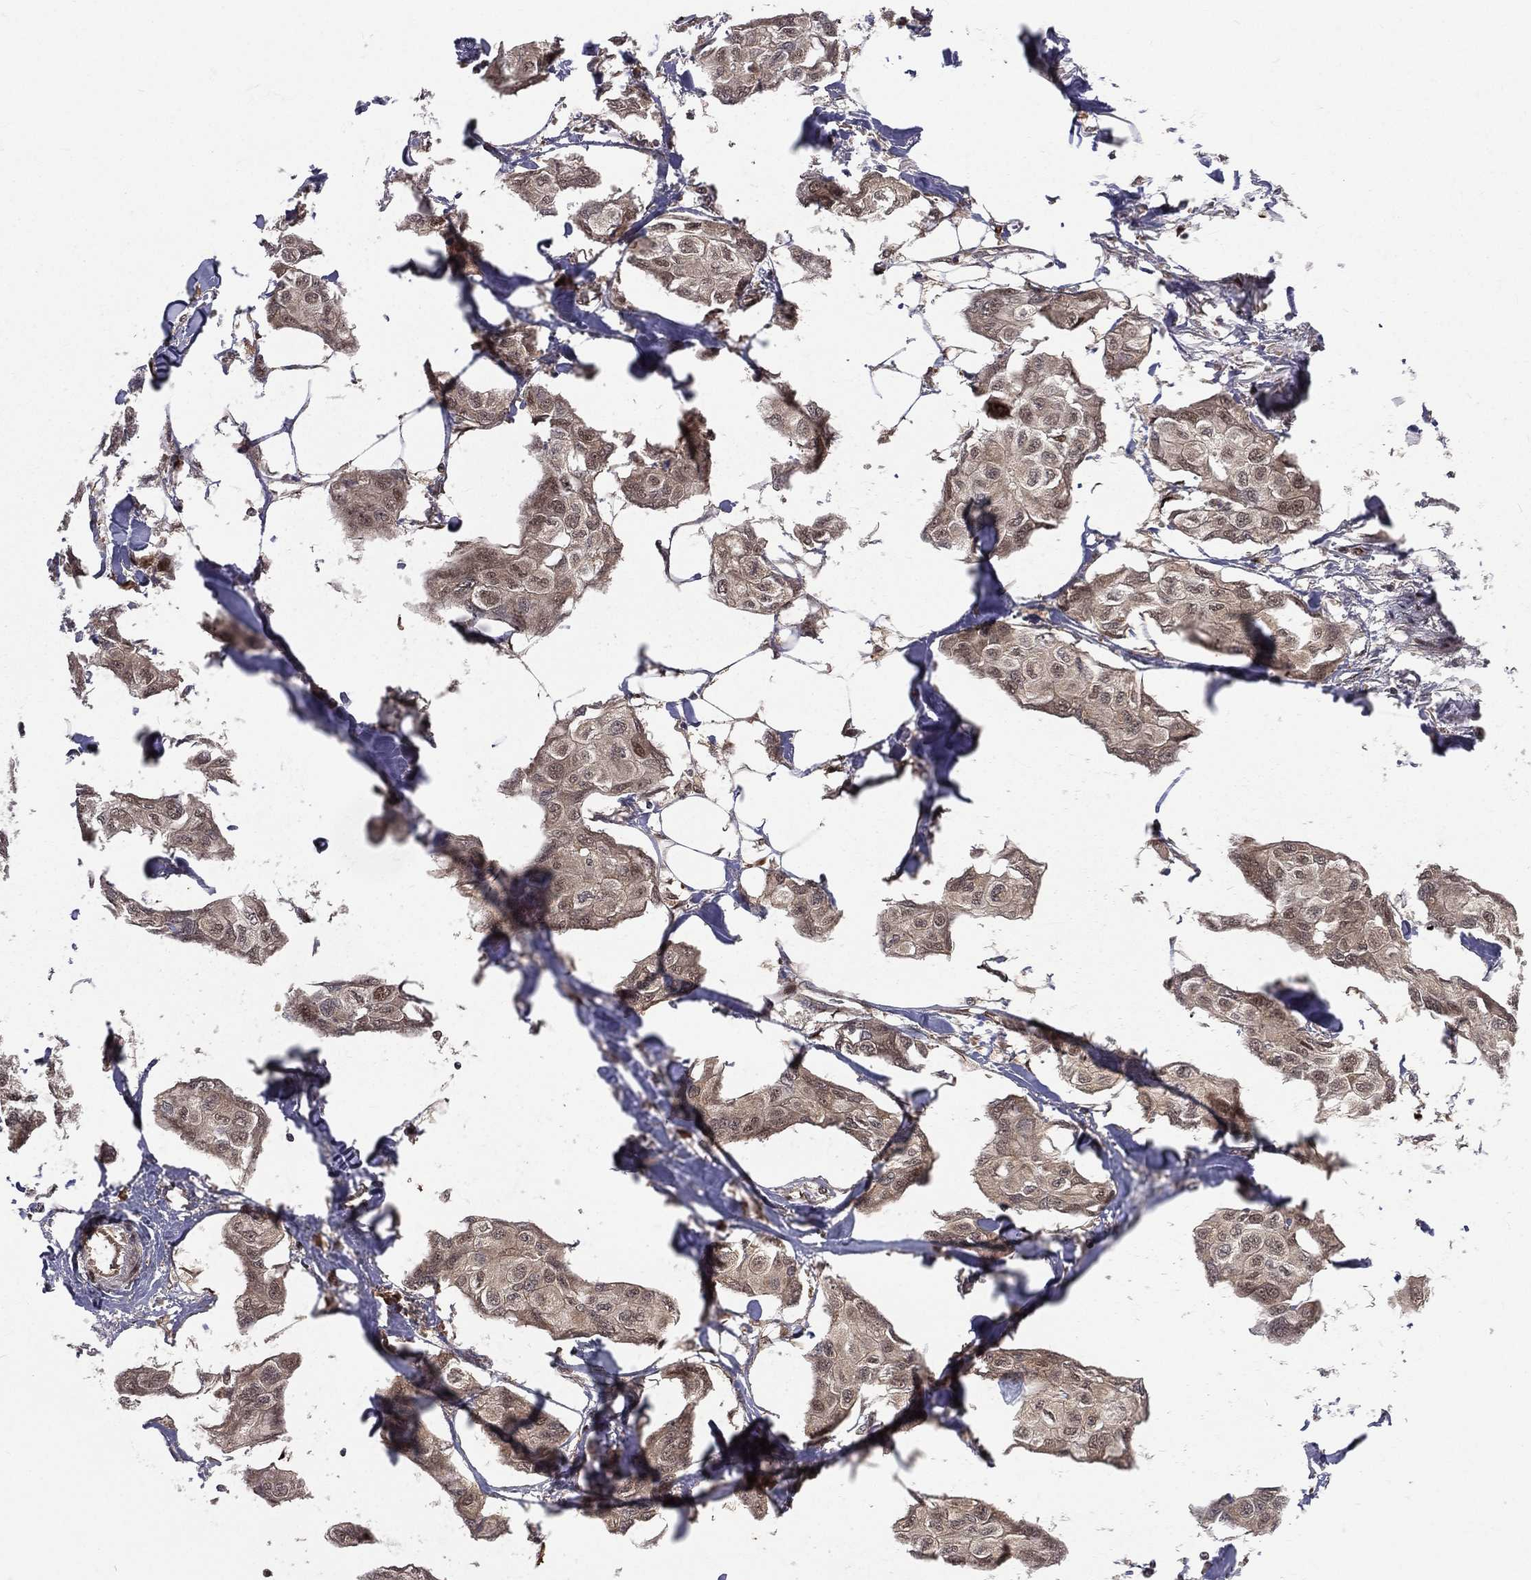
{"staining": {"intensity": "weak", "quantity": "25%-75%", "location": "cytoplasmic/membranous"}, "tissue": "breast cancer", "cell_type": "Tumor cells", "image_type": "cancer", "snomed": [{"axis": "morphology", "description": "Duct carcinoma"}, {"axis": "topography", "description": "Breast"}], "caption": "Immunohistochemical staining of human breast cancer reveals low levels of weak cytoplasmic/membranous staining in approximately 25%-75% of tumor cells. The protein is stained brown, and the nuclei are stained in blue (DAB IHC with brightfield microscopy, high magnification).", "gene": "MDM2", "patient": {"sex": "female", "age": 80}}